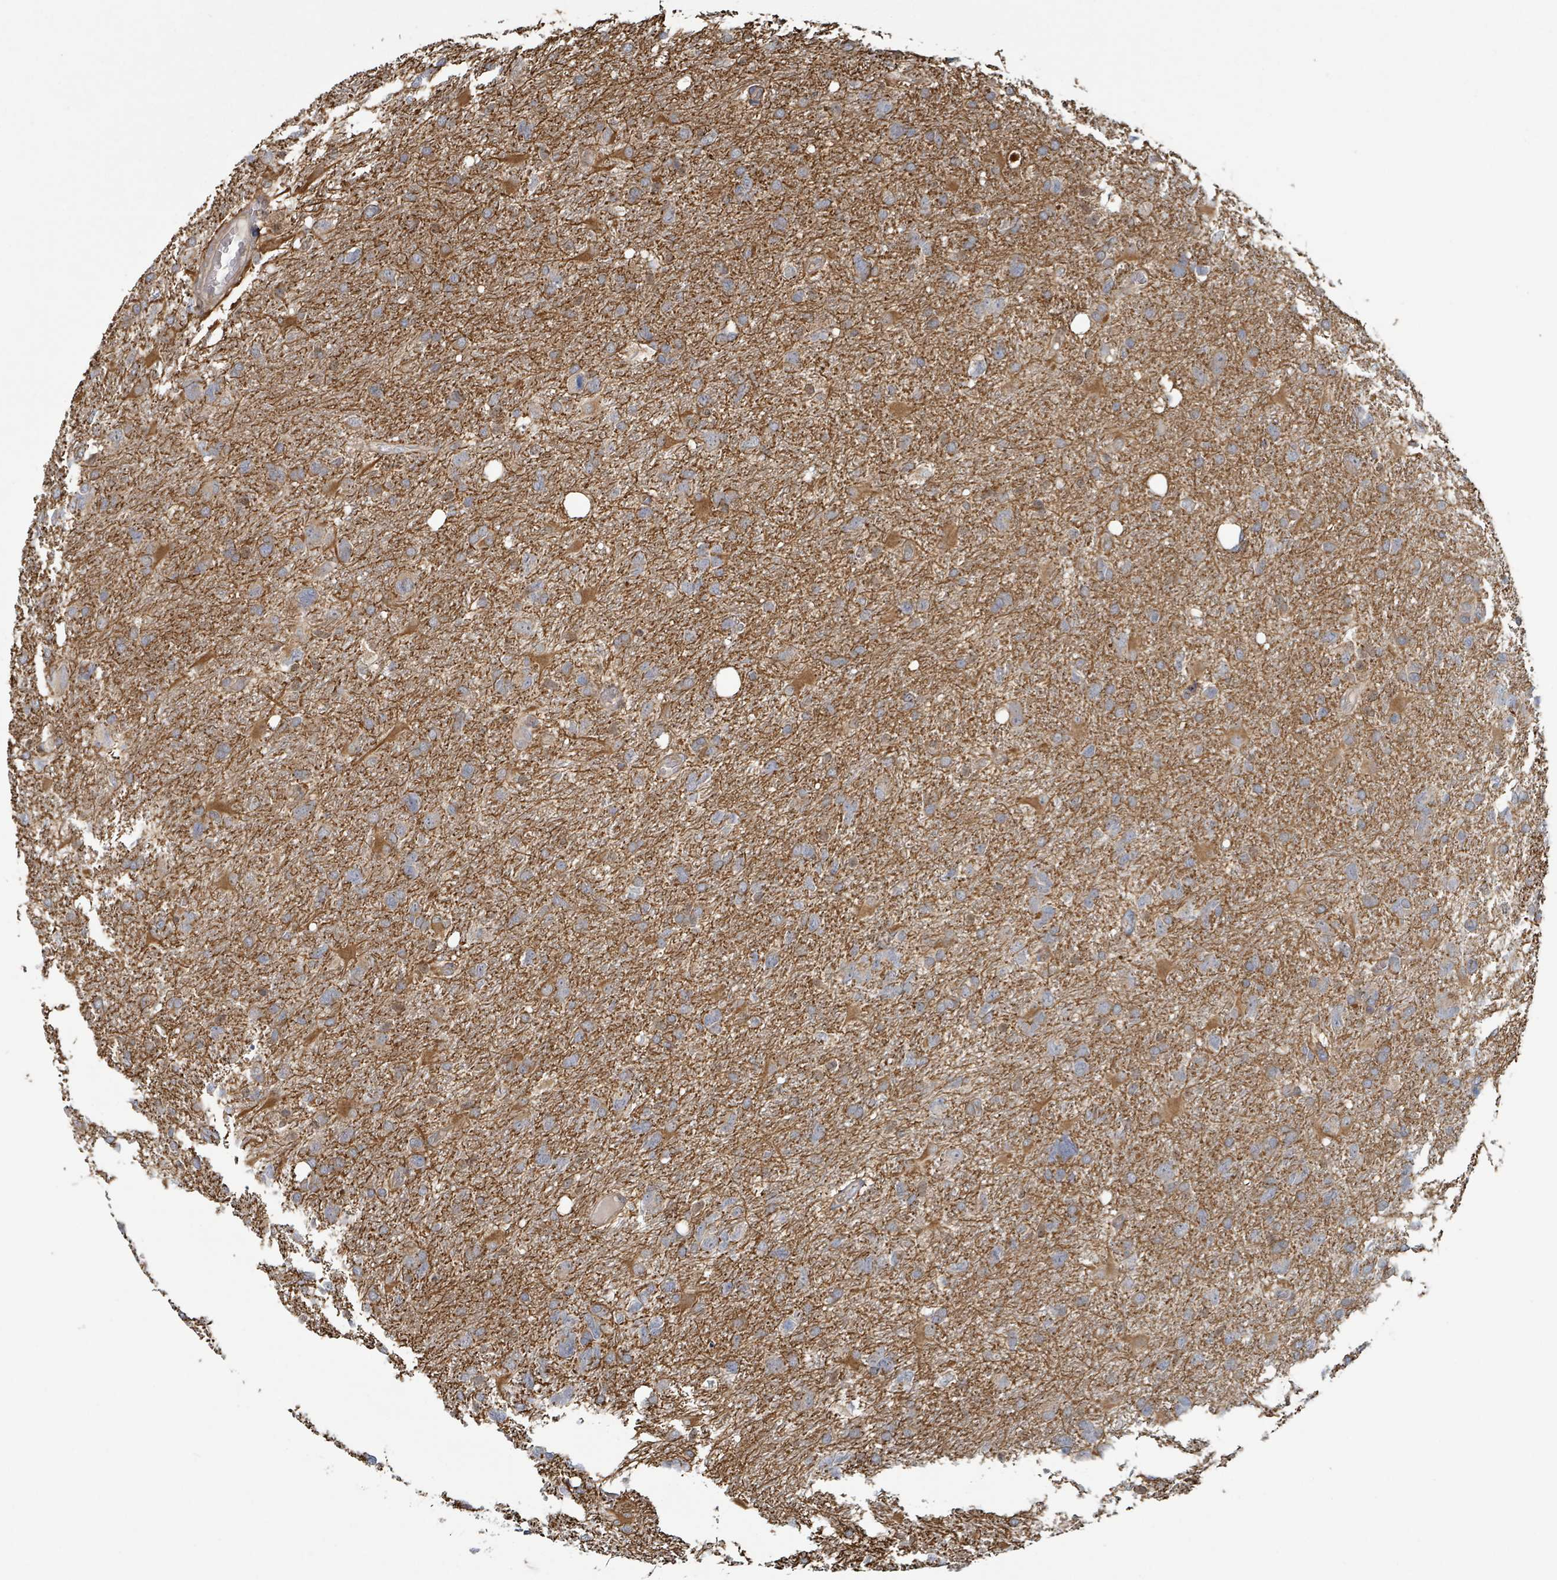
{"staining": {"intensity": "moderate", "quantity": ">75%", "location": "cytoplasmic/membranous"}, "tissue": "glioma", "cell_type": "Tumor cells", "image_type": "cancer", "snomed": [{"axis": "morphology", "description": "Glioma, malignant, High grade"}, {"axis": "topography", "description": "Brain"}], "caption": "This is an image of IHC staining of glioma, which shows moderate positivity in the cytoplasmic/membranous of tumor cells.", "gene": "HIVEP1", "patient": {"sex": "male", "age": 61}}